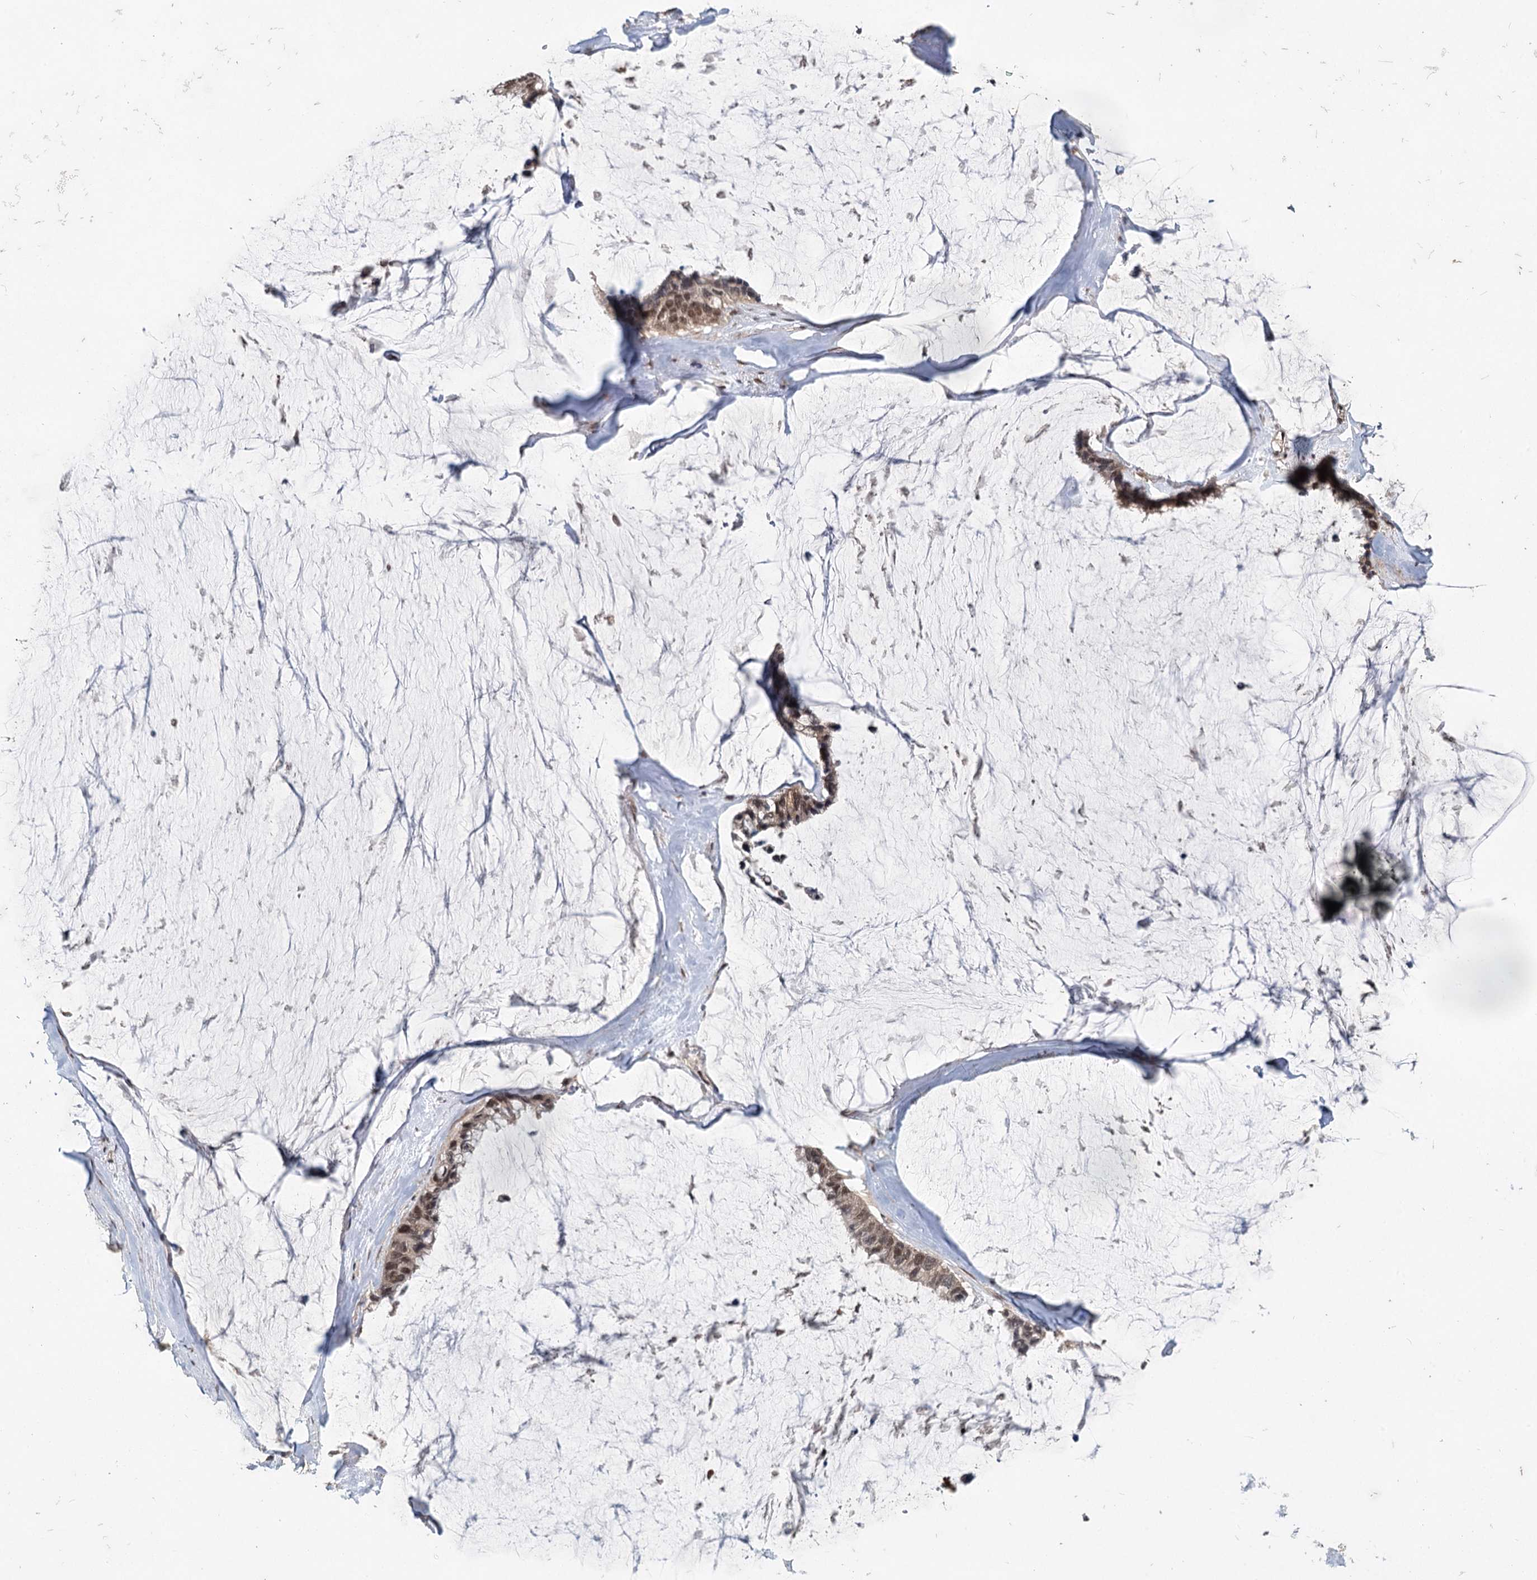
{"staining": {"intensity": "weak", "quantity": ">75%", "location": "nuclear"}, "tissue": "ovarian cancer", "cell_type": "Tumor cells", "image_type": "cancer", "snomed": [{"axis": "morphology", "description": "Cystadenocarcinoma, mucinous, NOS"}, {"axis": "topography", "description": "Ovary"}], "caption": "High-magnification brightfield microscopy of ovarian mucinous cystadenocarcinoma stained with DAB (3,3'-diaminobenzidine) (brown) and counterstained with hematoxylin (blue). tumor cells exhibit weak nuclear expression is seen in approximately>75% of cells. Nuclei are stained in blue.", "gene": "MYG1", "patient": {"sex": "female", "age": 39}}